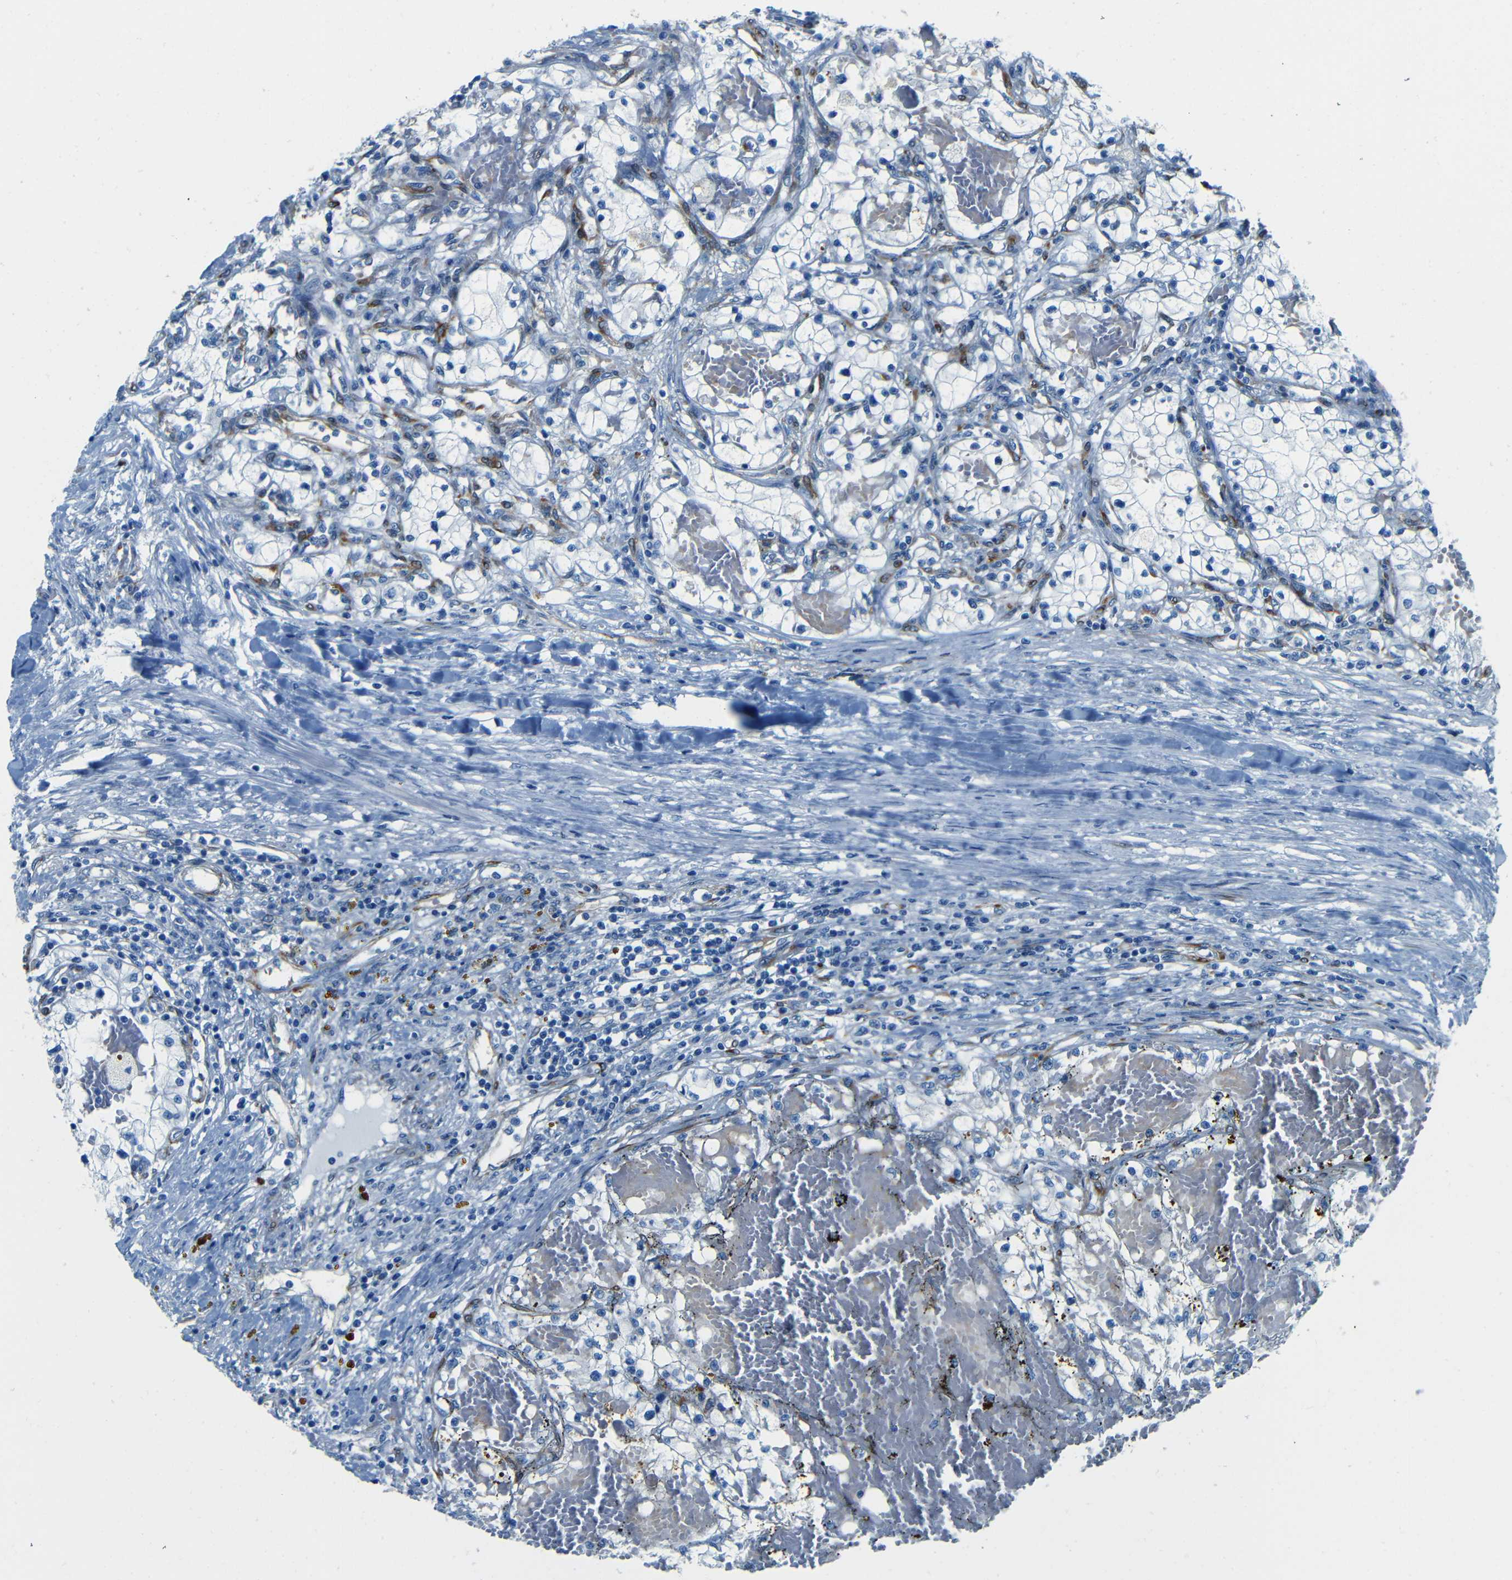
{"staining": {"intensity": "negative", "quantity": "none", "location": "none"}, "tissue": "renal cancer", "cell_type": "Tumor cells", "image_type": "cancer", "snomed": [{"axis": "morphology", "description": "Adenocarcinoma, NOS"}, {"axis": "topography", "description": "Kidney"}], "caption": "Immunohistochemical staining of human renal adenocarcinoma demonstrates no significant staining in tumor cells.", "gene": "MAP2", "patient": {"sex": "male", "age": 68}}